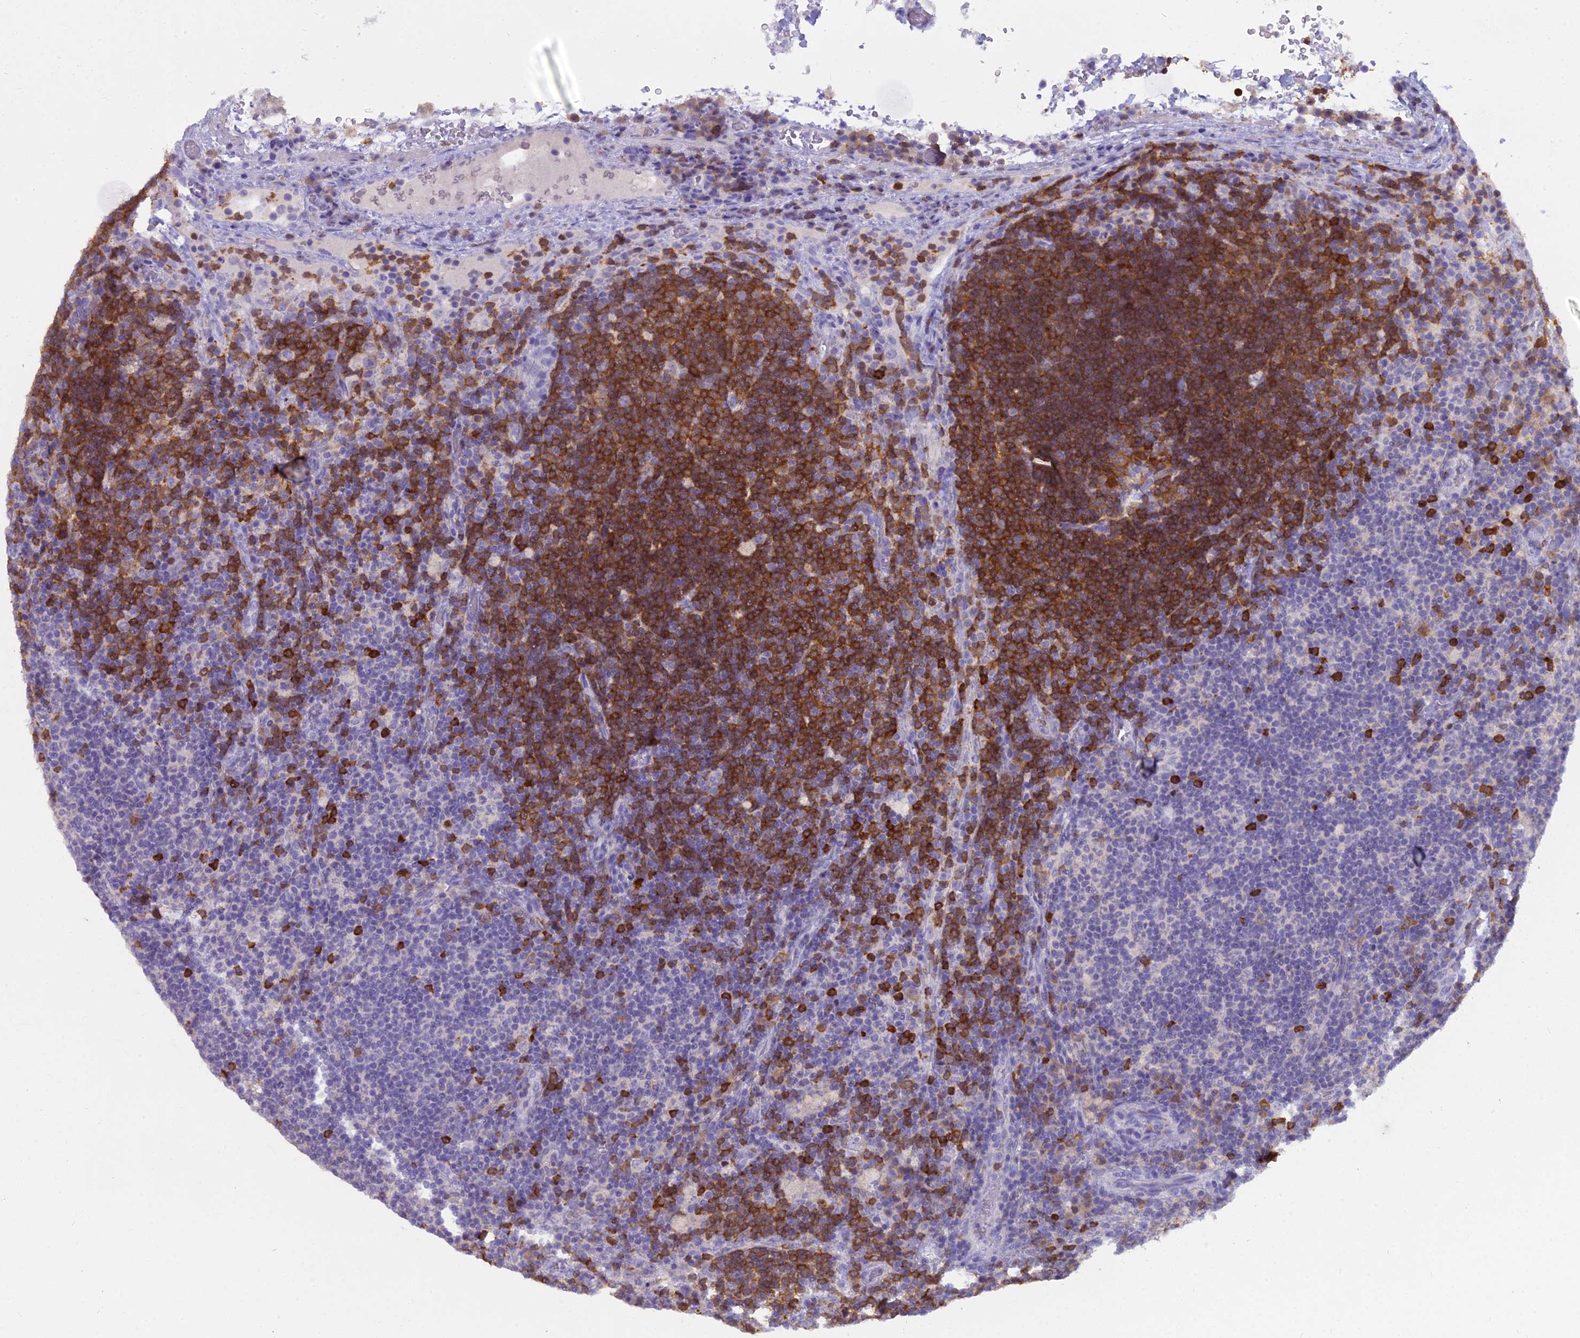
{"staining": {"intensity": "moderate", "quantity": ">75%", "location": "cytoplasmic/membranous"}, "tissue": "lymph node", "cell_type": "Germinal center cells", "image_type": "normal", "snomed": [{"axis": "morphology", "description": "Normal tissue, NOS"}, {"axis": "topography", "description": "Lymph node"}], "caption": "The image displays staining of normal lymph node, revealing moderate cytoplasmic/membranous protein expression (brown color) within germinal center cells. (Brightfield microscopy of DAB IHC at high magnification).", "gene": "BLNK", "patient": {"sex": "male", "age": 58}}